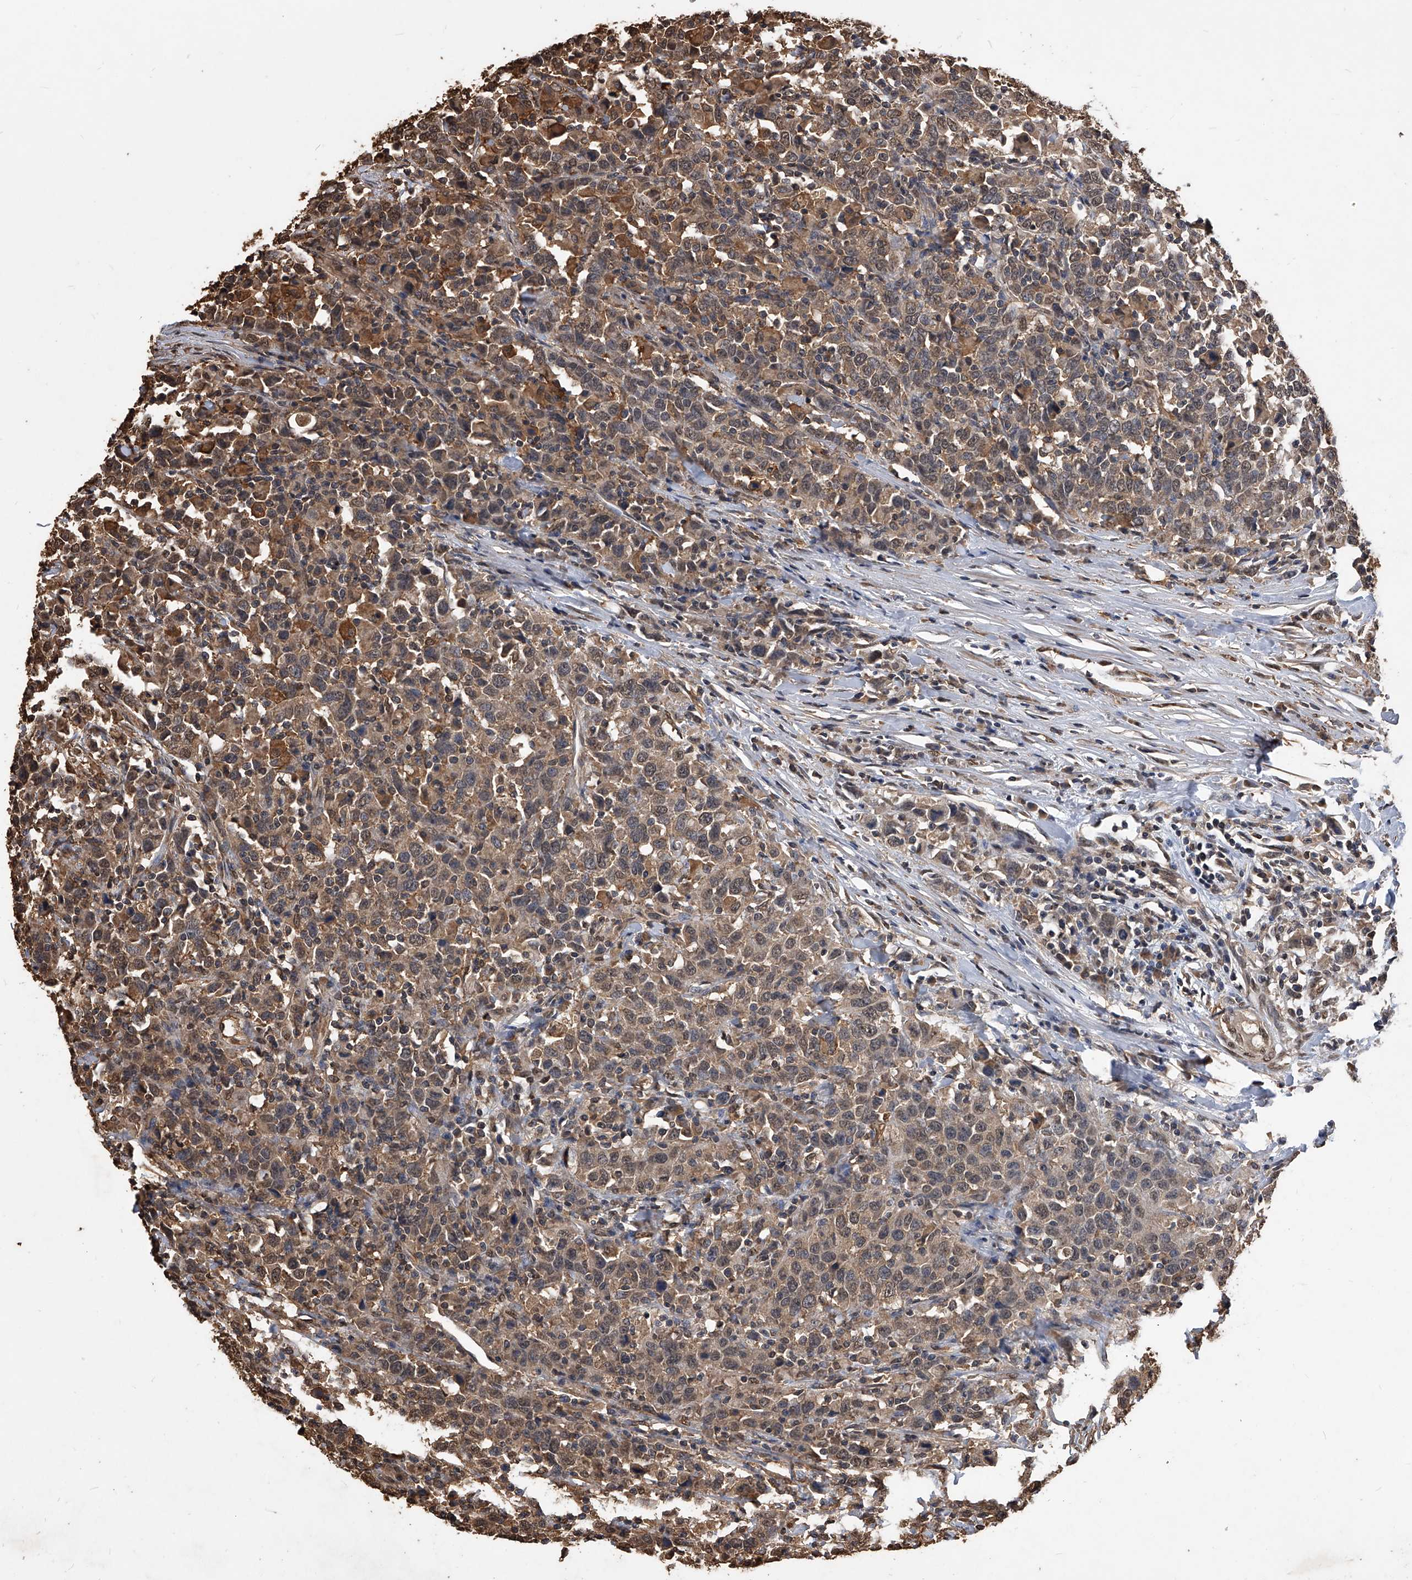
{"staining": {"intensity": "moderate", "quantity": ">75%", "location": "cytoplasmic/membranous,nuclear"}, "tissue": "urothelial cancer", "cell_type": "Tumor cells", "image_type": "cancer", "snomed": [{"axis": "morphology", "description": "Urothelial carcinoma, High grade"}, {"axis": "topography", "description": "Urinary bladder"}], "caption": "Immunohistochemistry of urothelial carcinoma (high-grade) reveals medium levels of moderate cytoplasmic/membranous and nuclear staining in approximately >75% of tumor cells. Nuclei are stained in blue.", "gene": "FBXL4", "patient": {"sex": "male", "age": 61}}